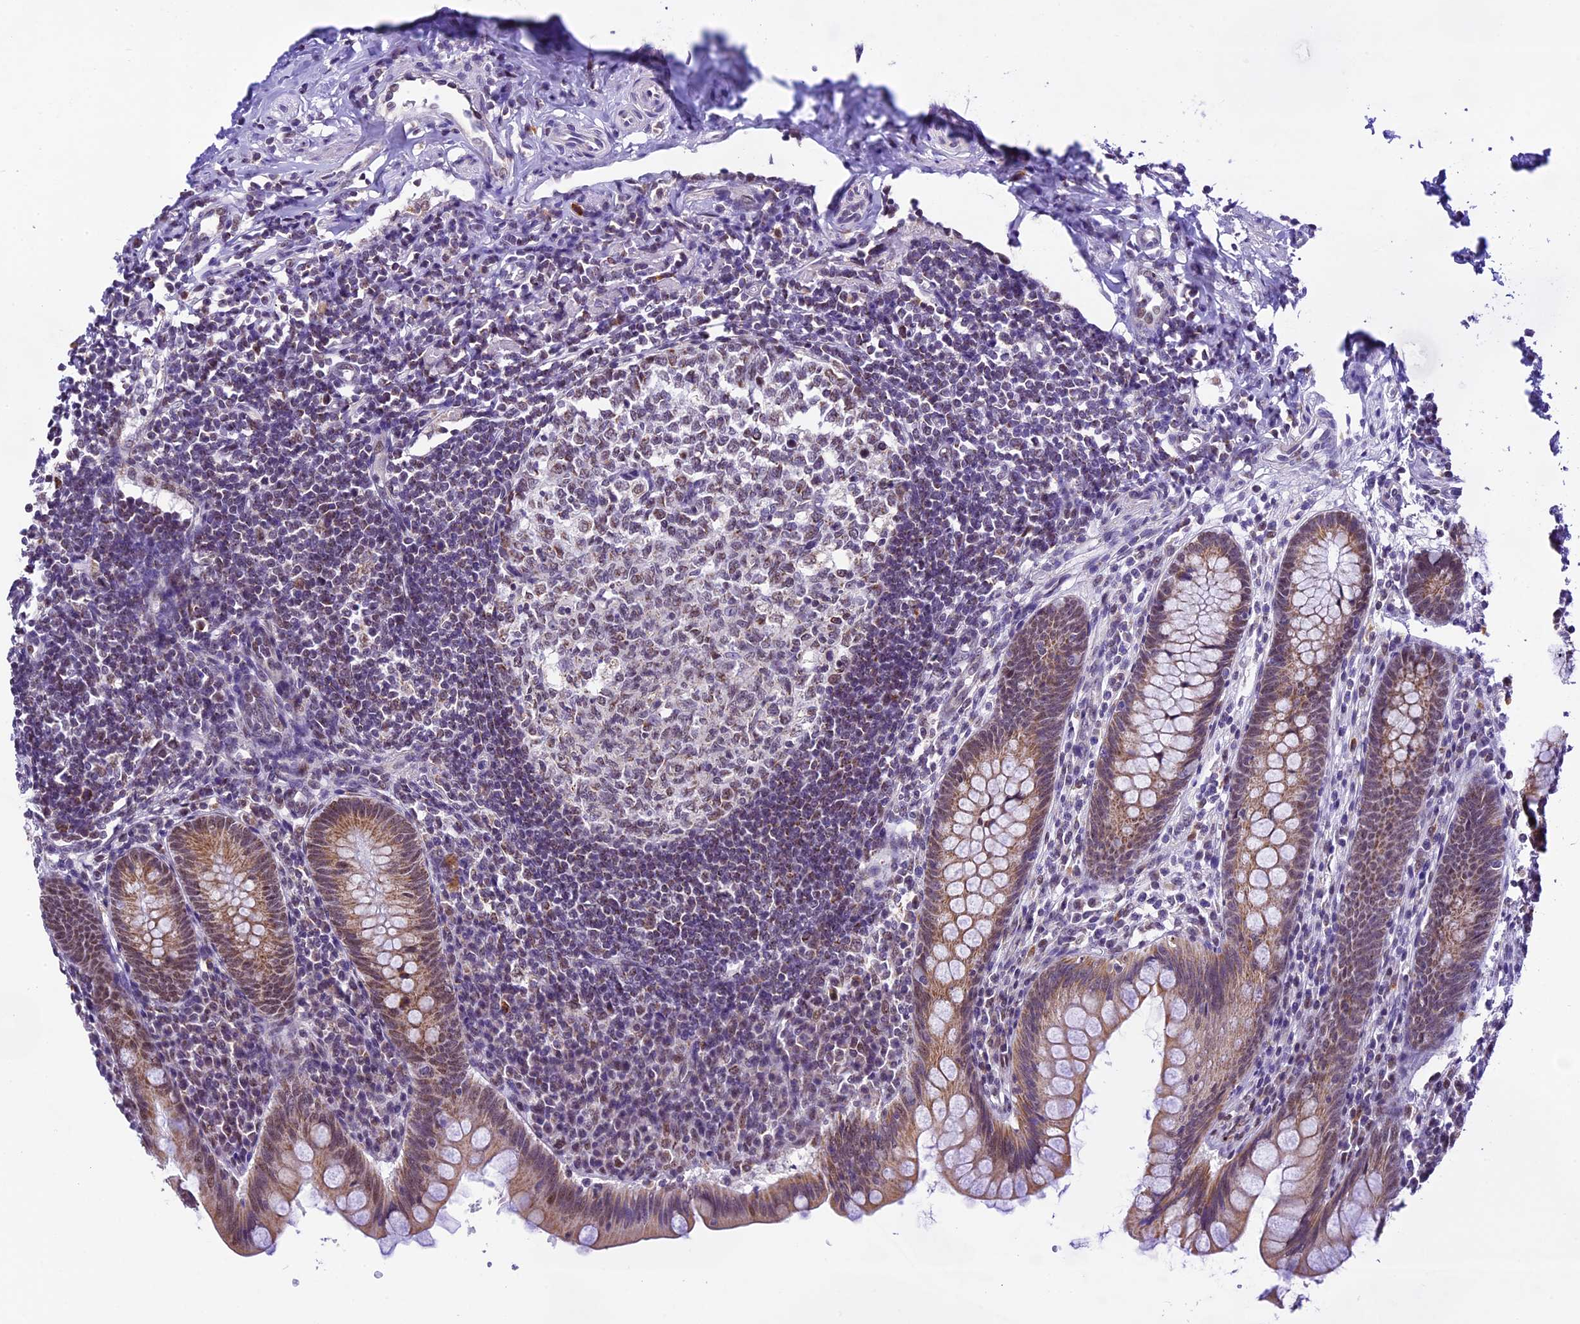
{"staining": {"intensity": "moderate", "quantity": ">75%", "location": "cytoplasmic/membranous"}, "tissue": "appendix", "cell_type": "Glandular cells", "image_type": "normal", "snomed": [{"axis": "morphology", "description": "Normal tissue, NOS"}, {"axis": "topography", "description": "Appendix"}], "caption": "A brown stain shows moderate cytoplasmic/membranous positivity of a protein in glandular cells of normal appendix. (Brightfield microscopy of DAB IHC at high magnification).", "gene": "CARS2", "patient": {"sex": "female", "age": 33}}